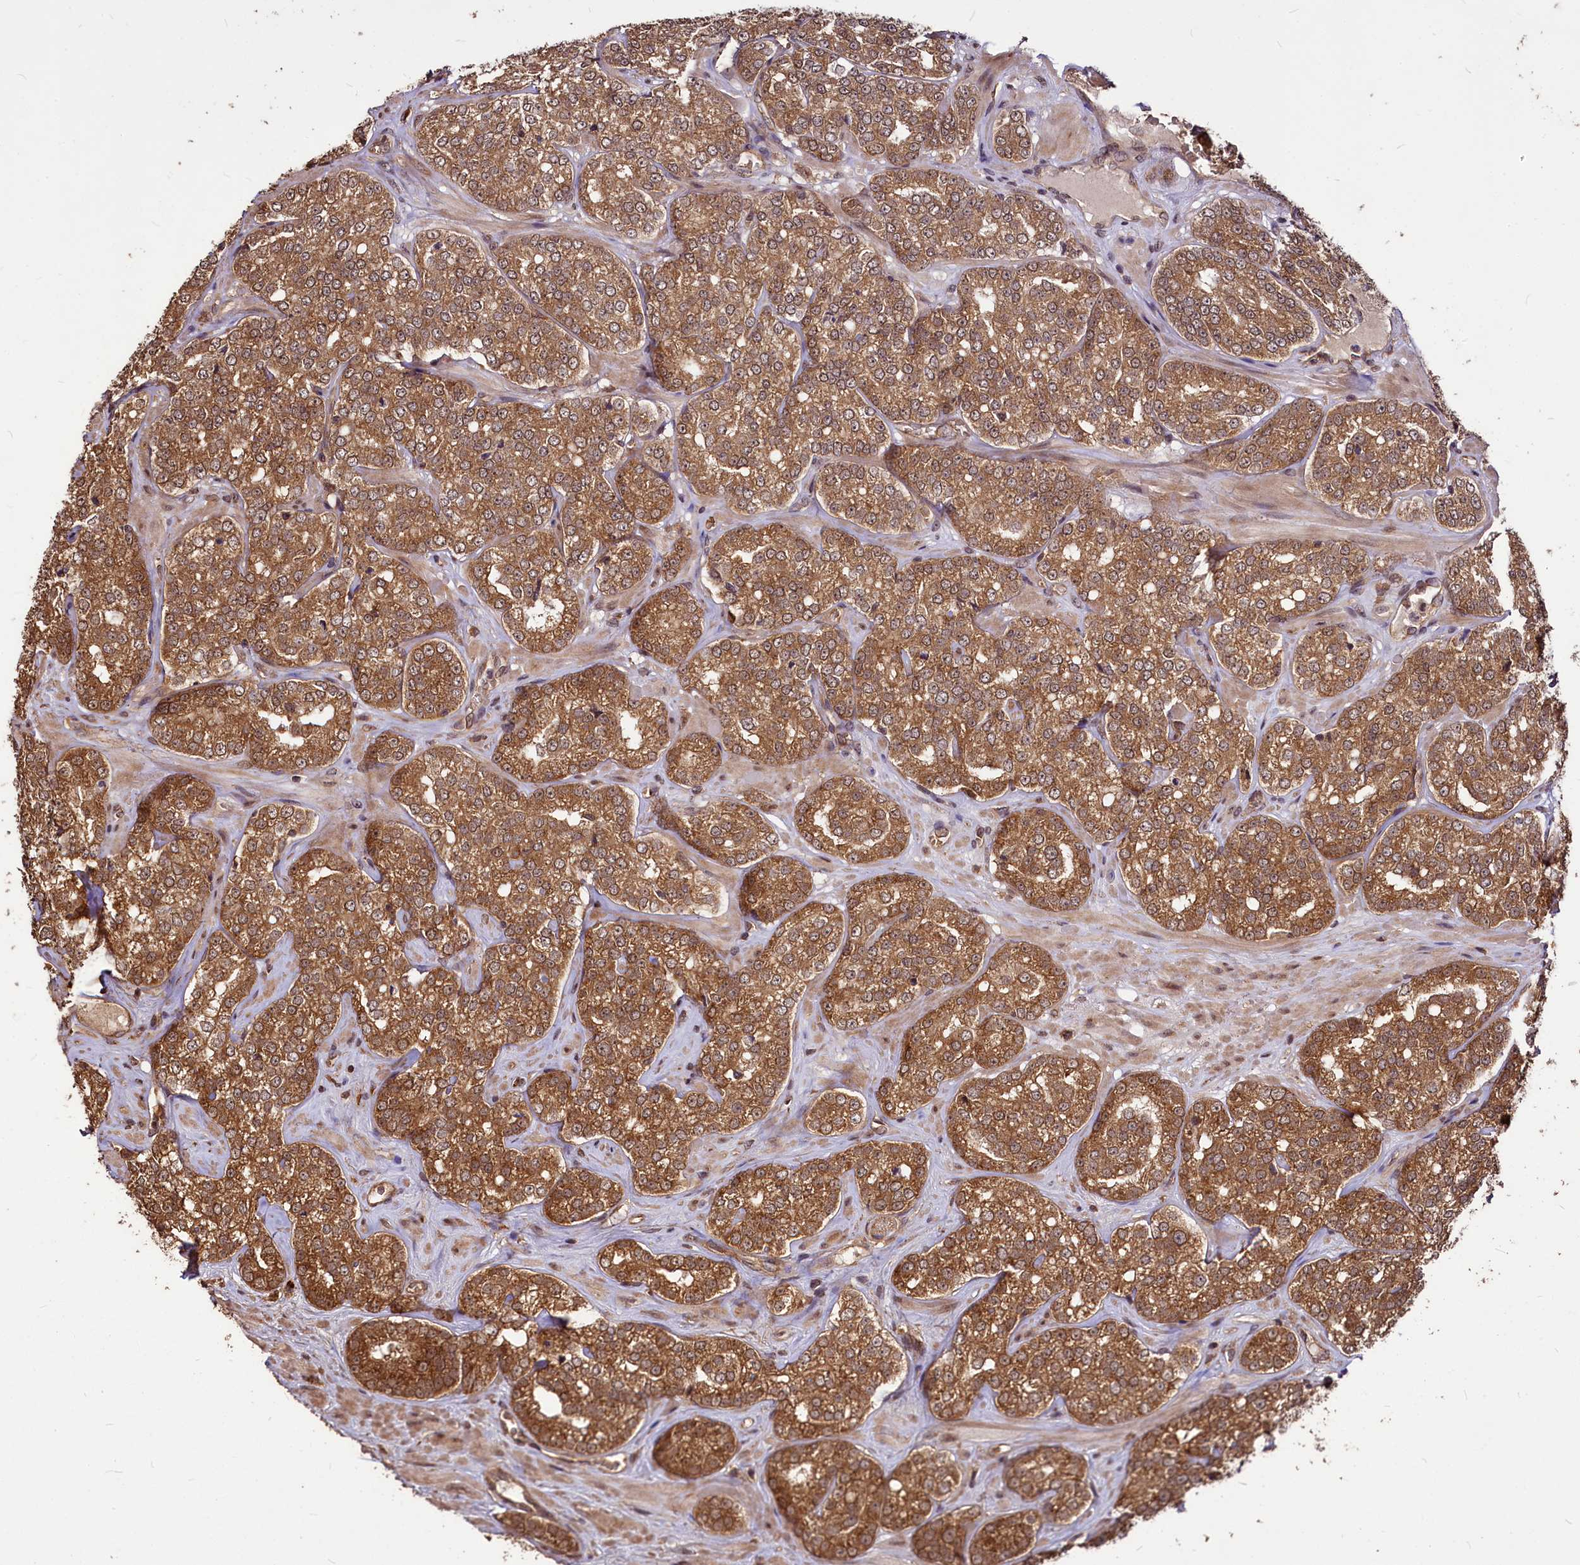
{"staining": {"intensity": "moderate", "quantity": ">75%", "location": "cytoplasmic/membranous,nuclear"}, "tissue": "prostate cancer", "cell_type": "Tumor cells", "image_type": "cancer", "snomed": [{"axis": "morphology", "description": "Normal tissue, NOS"}, {"axis": "morphology", "description": "Adenocarcinoma, High grade"}, {"axis": "topography", "description": "Prostate"}], "caption": "Approximately >75% of tumor cells in prostate high-grade adenocarcinoma display moderate cytoplasmic/membranous and nuclear protein expression as visualized by brown immunohistochemical staining.", "gene": "VPS51", "patient": {"sex": "male", "age": 83}}